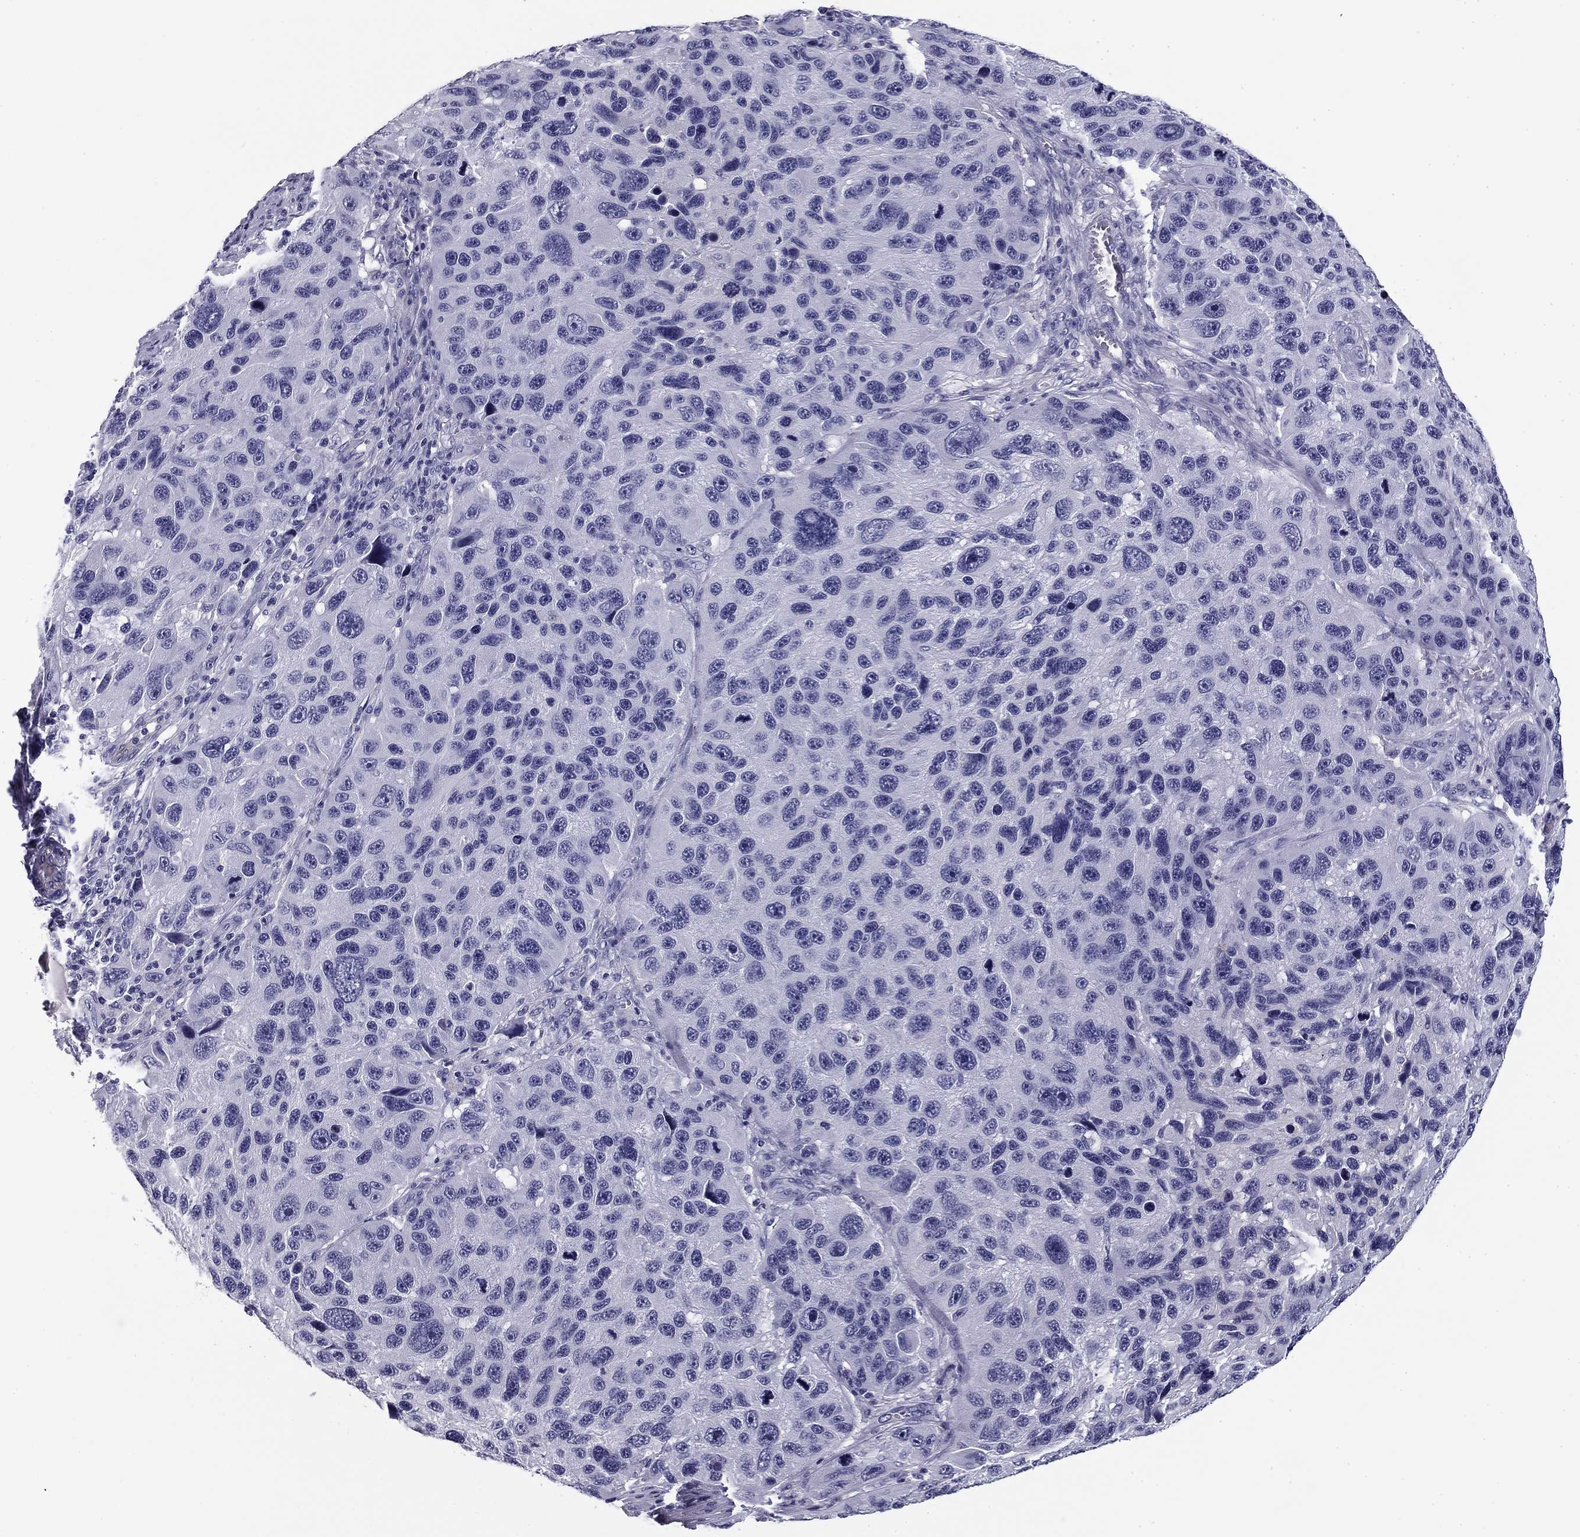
{"staining": {"intensity": "negative", "quantity": "none", "location": "none"}, "tissue": "melanoma", "cell_type": "Tumor cells", "image_type": "cancer", "snomed": [{"axis": "morphology", "description": "Malignant melanoma, NOS"}, {"axis": "topography", "description": "Skin"}], "caption": "Photomicrograph shows no protein staining in tumor cells of melanoma tissue.", "gene": "FLNC", "patient": {"sex": "male", "age": 53}}